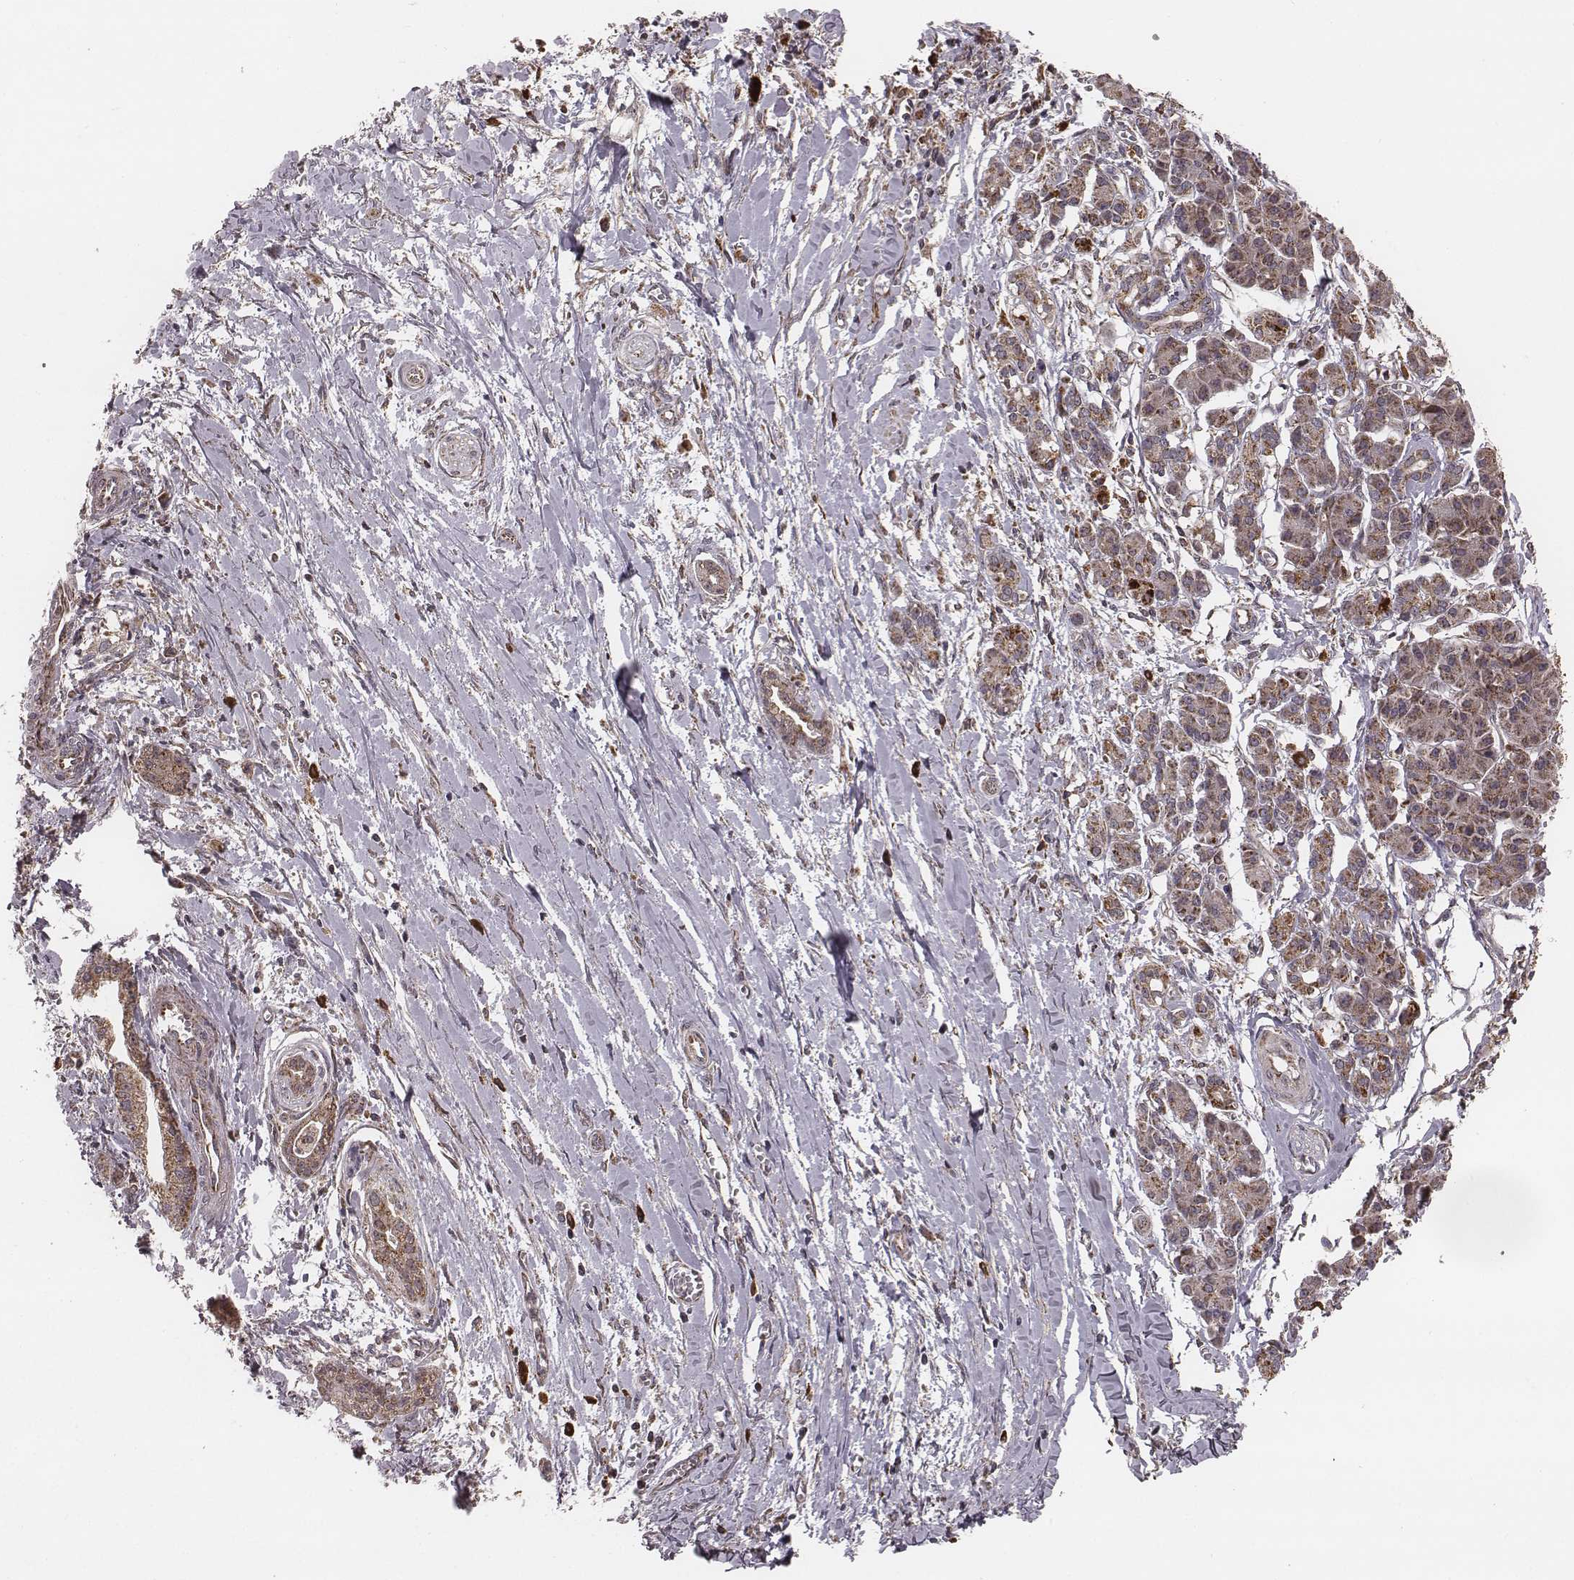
{"staining": {"intensity": "moderate", "quantity": ">75%", "location": "cytoplasmic/membranous"}, "tissue": "pancreatic cancer", "cell_type": "Tumor cells", "image_type": "cancer", "snomed": [{"axis": "morphology", "description": "Normal tissue, NOS"}, {"axis": "morphology", "description": "Adenocarcinoma, NOS"}, {"axis": "topography", "description": "Lymph node"}, {"axis": "topography", "description": "Pancreas"}], "caption": "Approximately >75% of tumor cells in human pancreatic cancer reveal moderate cytoplasmic/membranous protein staining as visualized by brown immunohistochemical staining.", "gene": "ZDHHC21", "patient": {"sex": "female", "age": 58}}